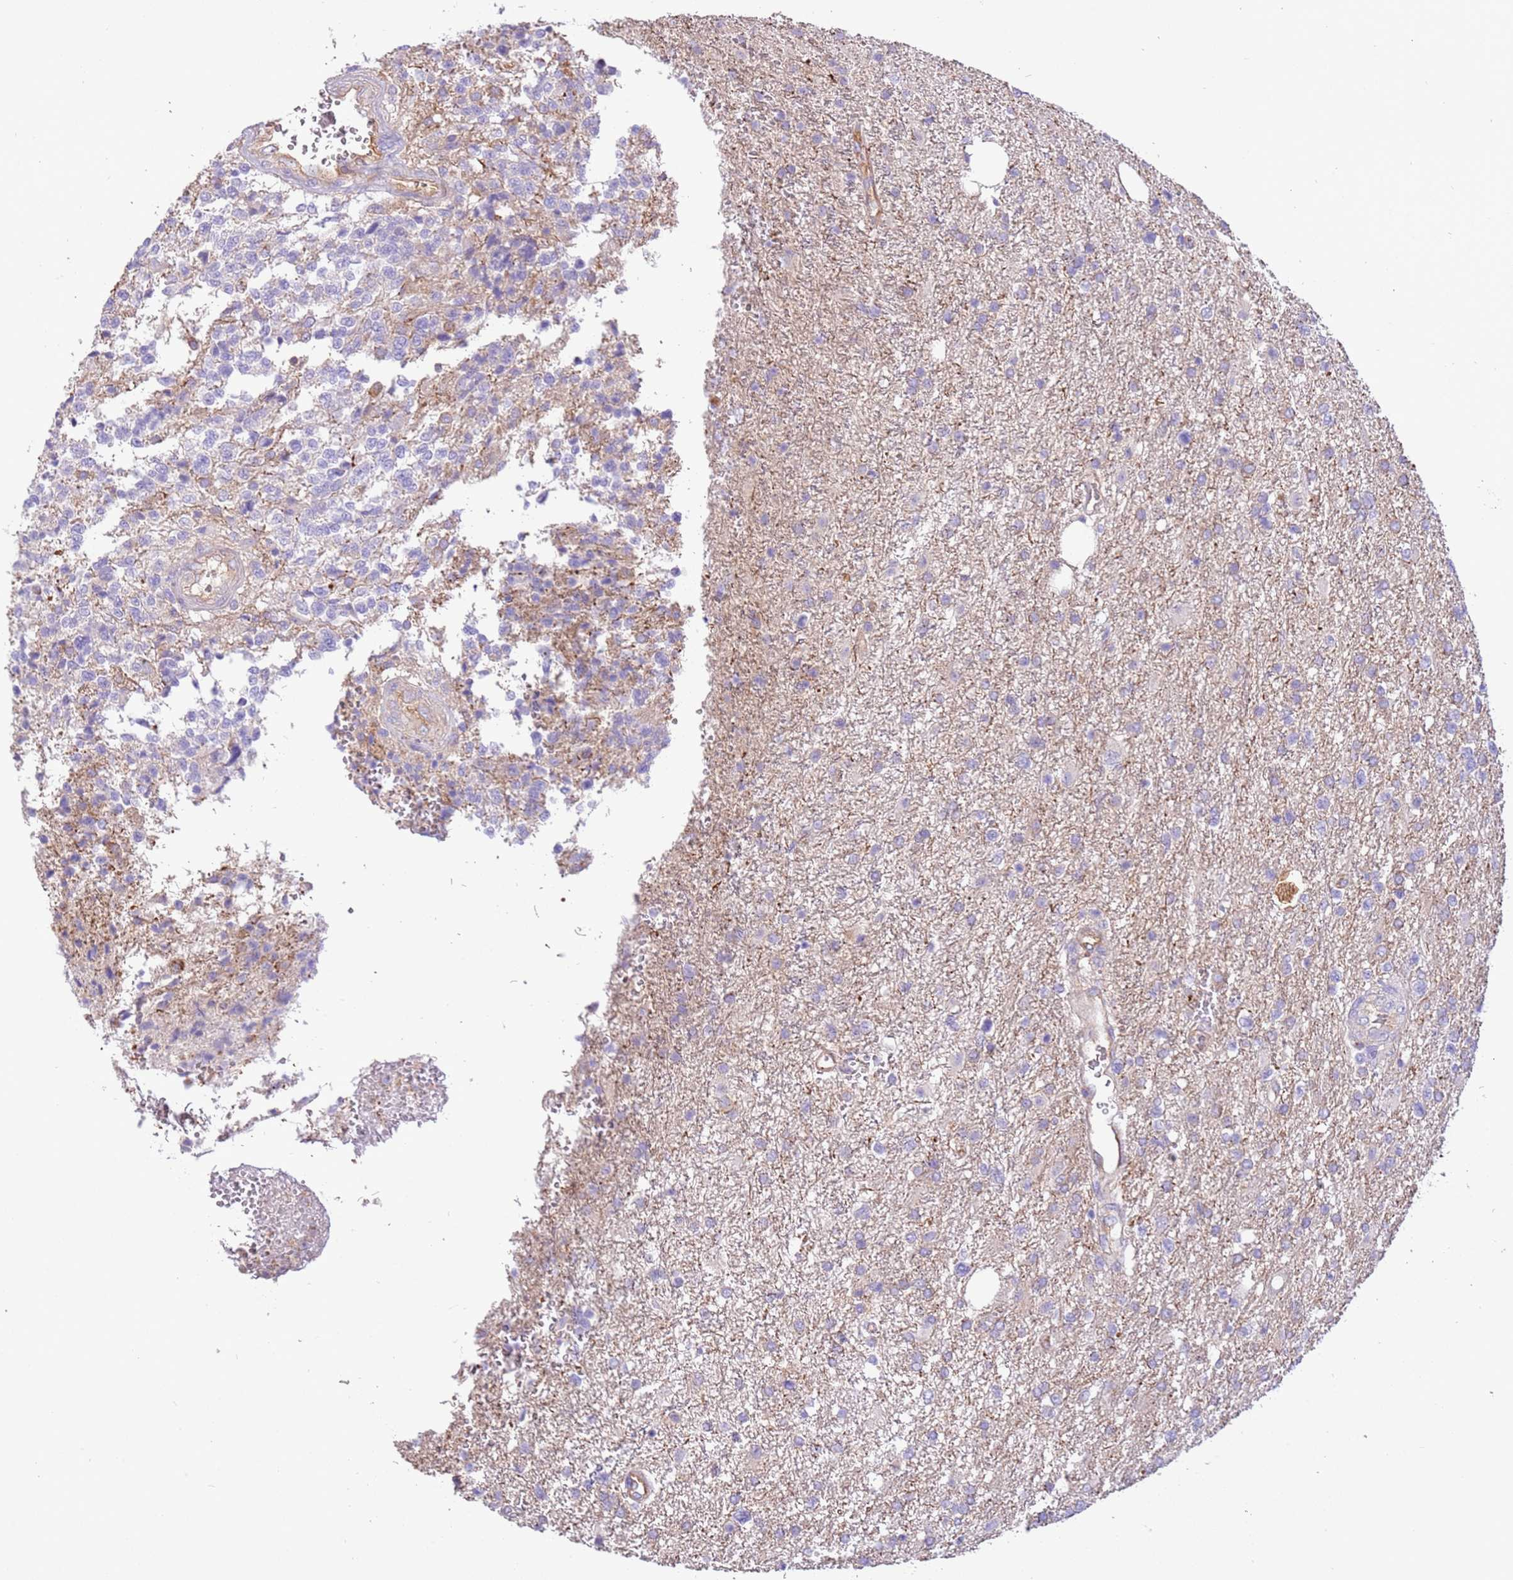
{"staining": {"intensity": "negative", "quantity": "none", "location": "none"}, "tissue": "glioma", "cell_type": "Tumor cells", "image_type": "cancer", "snomed": [{"axis": "morphology", "description": "Glioma, malignant, High grade"}, {"axis": "topography", "description": "Brain"}], "caption": "IHC micrograph of human glioma stained for a protein (brown), which demonstrates no positivity in tumor cells.", "gene": "NAALADL1", "patient": {"sex": "male", "age": 56}}